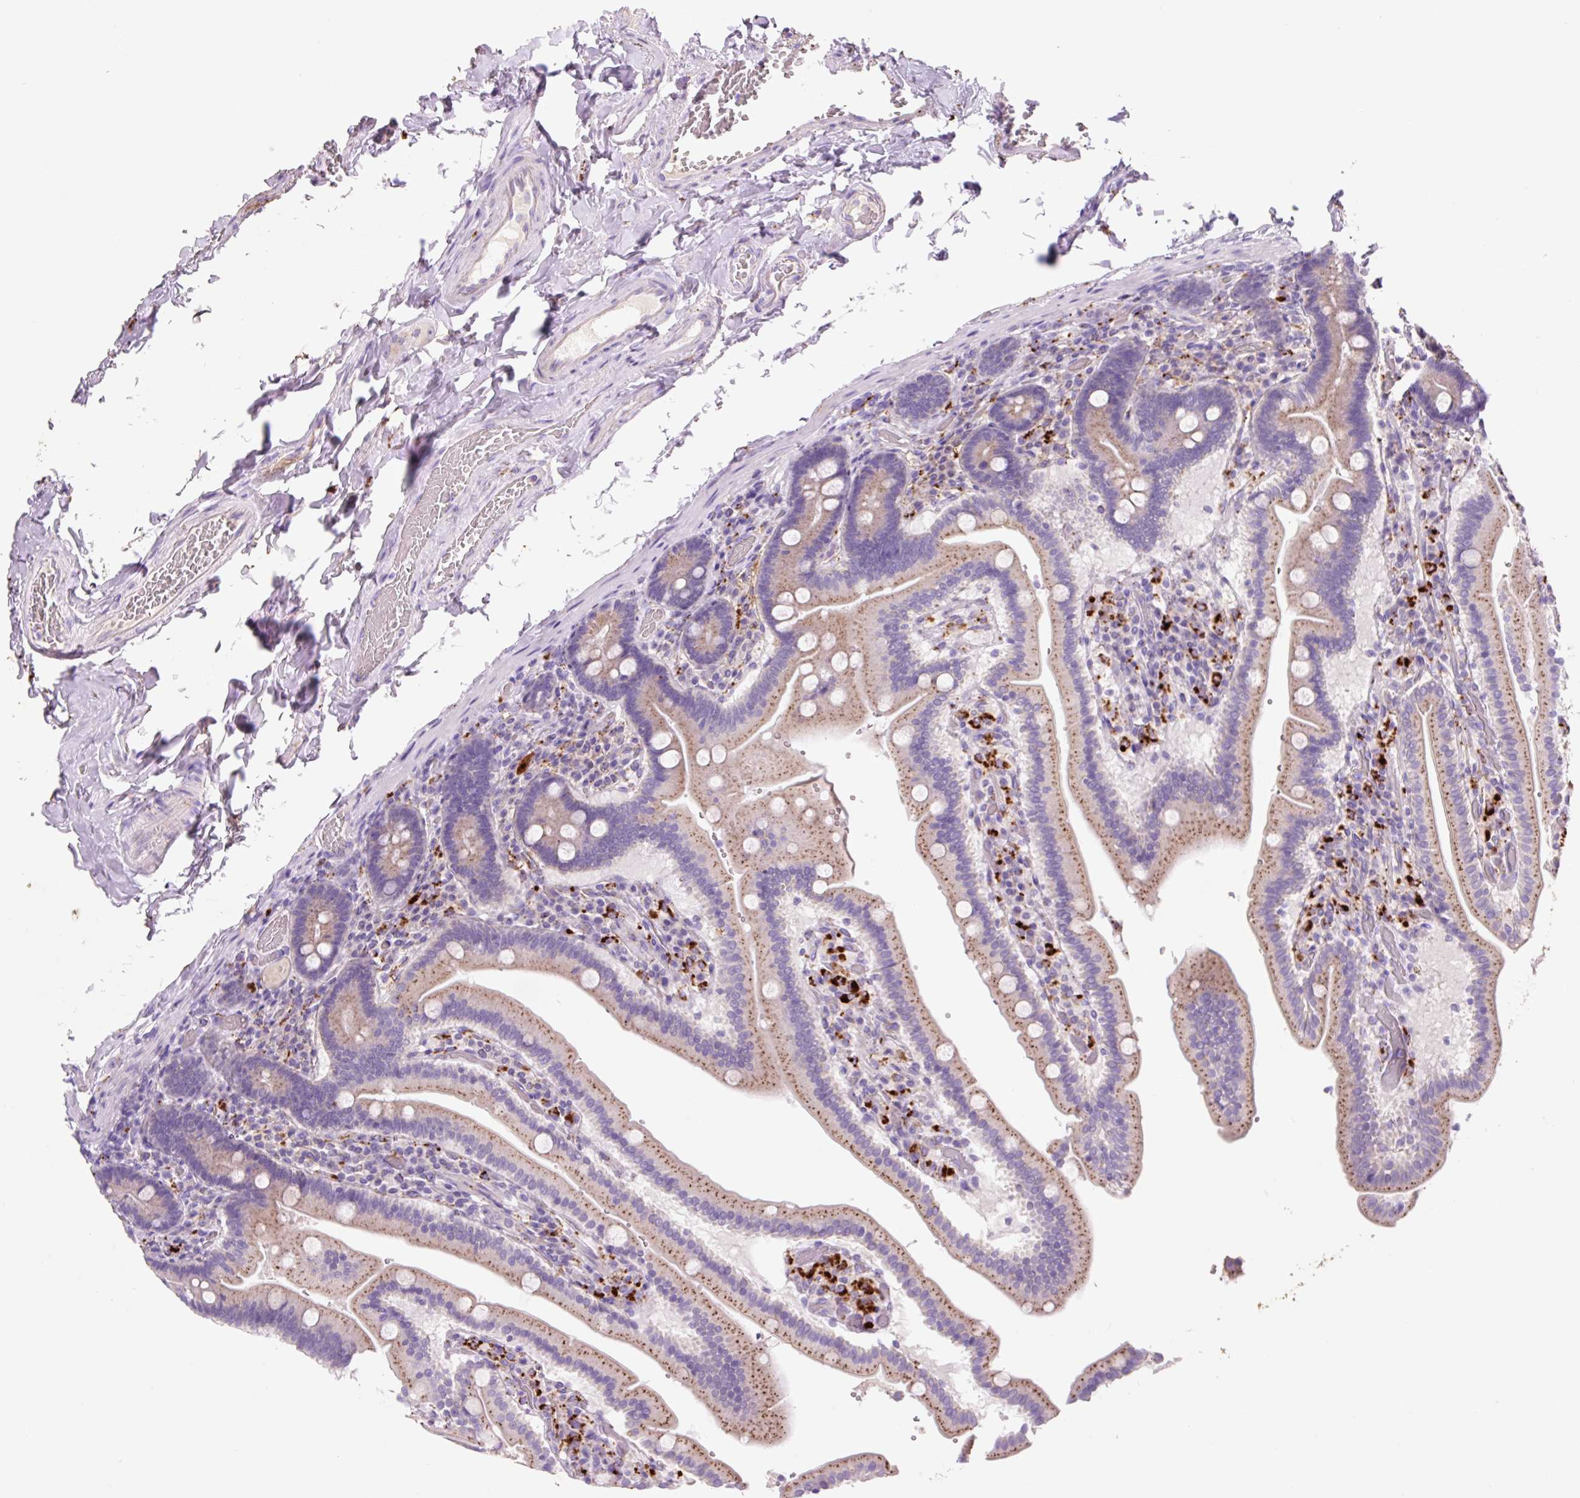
{"staining": {"intensity": "moderate", "quantity": ">75%", "location": "cytoplasmic/membranous"}, "tissue": "duodenum", "cell_type": "Glandular cells", "image_type": "normal", "snomed": [{"axis": "morphology", "description": "Normal tissue, NOS"}, {"axis": "topography", "description": "Duodenum"}], "caption": "Glandular cells show medium levels of moderate cytoplasmic/membranous positivity in about >75% of cells in benign human duodenum.", "gene": "HEXA", "patient": {"sex": "female", "age": 62}}